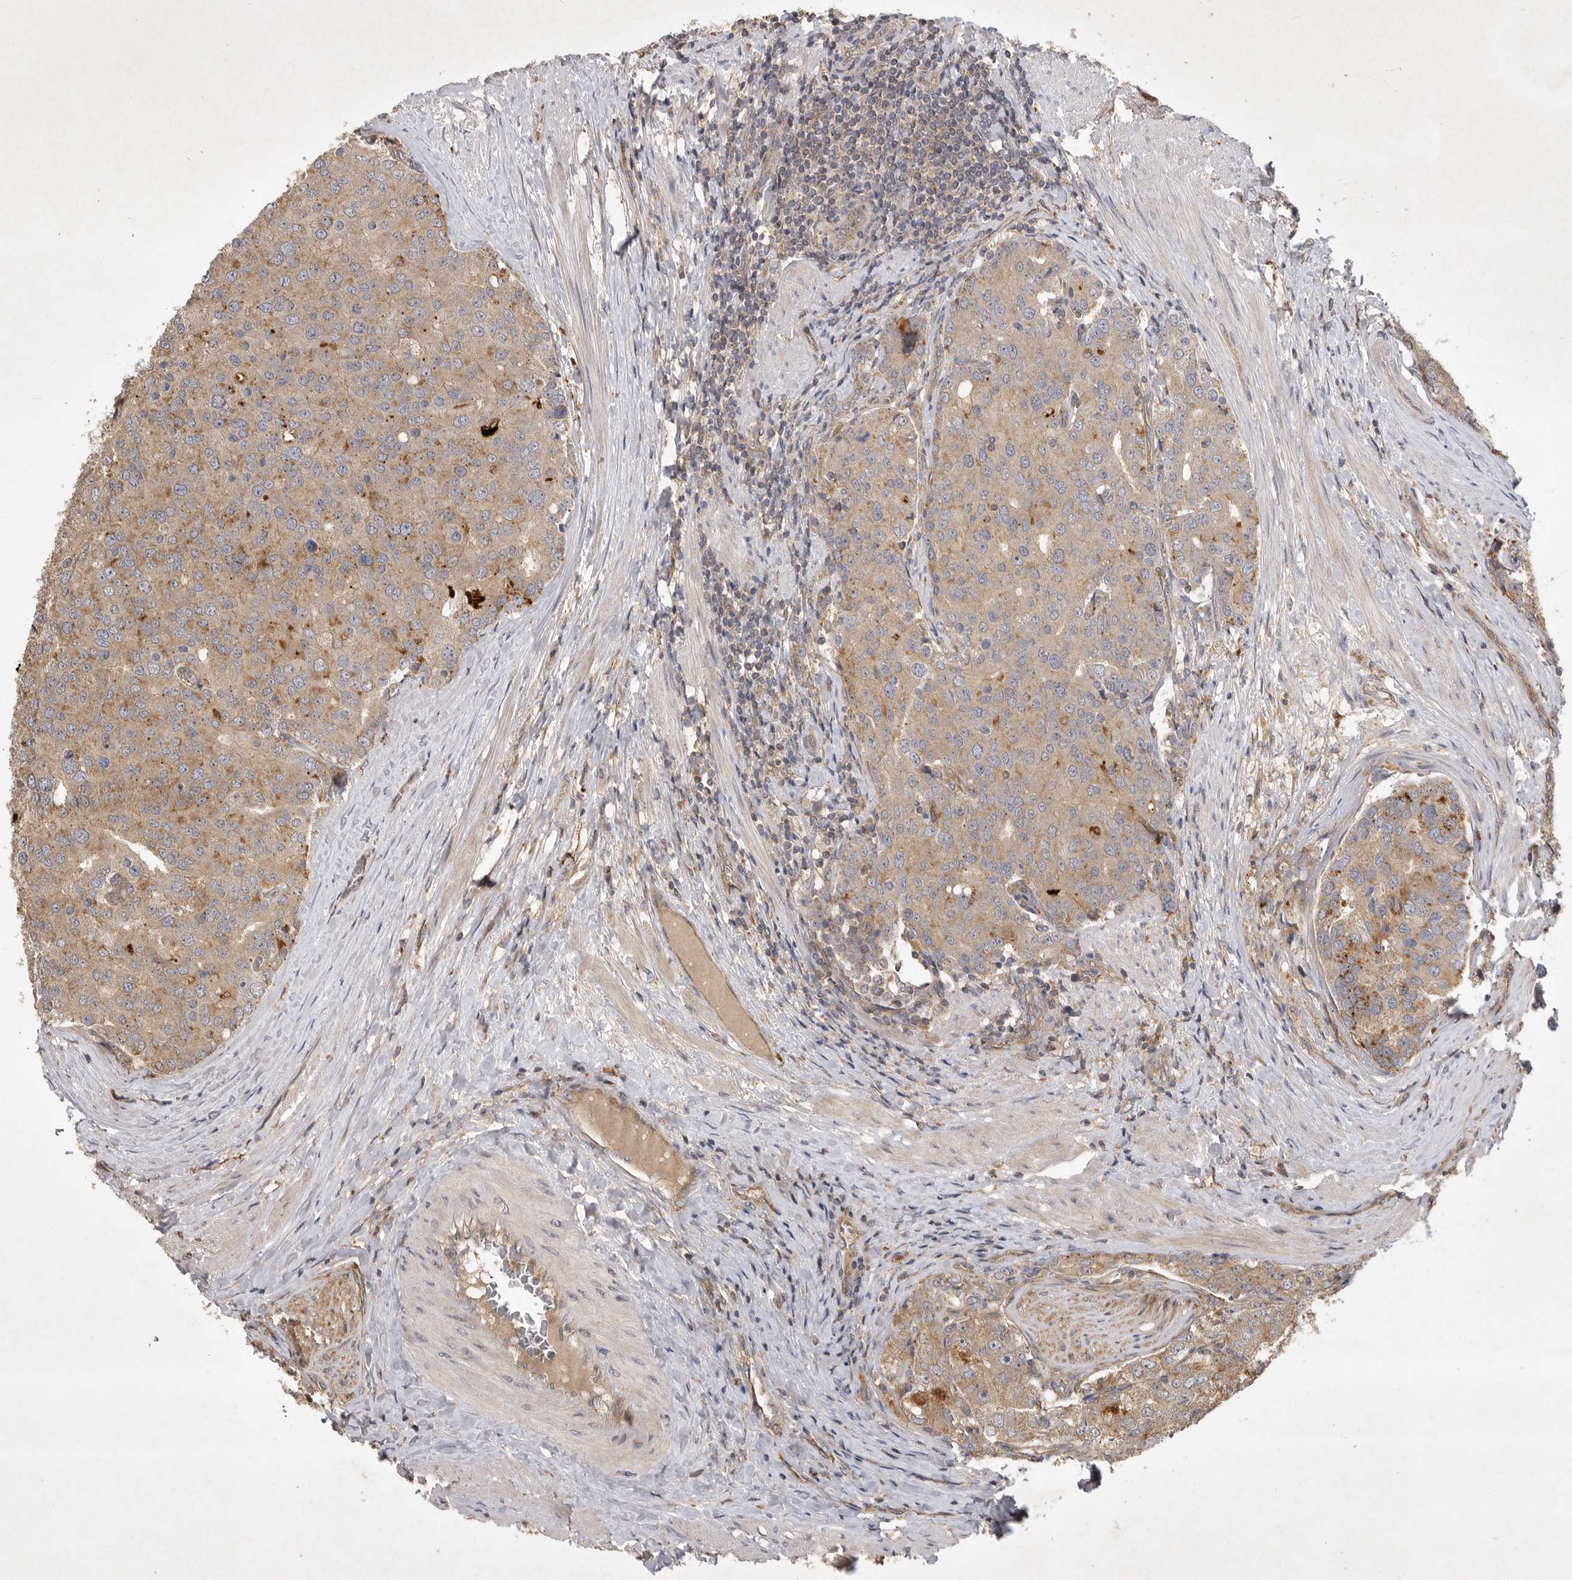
{"staining": {"intensity": "moderate", "quantity": ">75%", "location": "cytoplasmic/membranous"}, "tissue": "prostate cancer", "cell_type": "Tumor cells", "image_type": "cancer", "snomed": [{"axis": "morphology", "description": "Adenocarcinoma, High grade"}, {"axis": "topography", "description": "Prostate"}], "caption": "A photomicrograph of prostate cancer stained for a protein displays moderate cytoplasmic/membranous brown staining in tumor cells.", "gene": "ZNF232", "patient": {"sex": "male", "age": 50}}